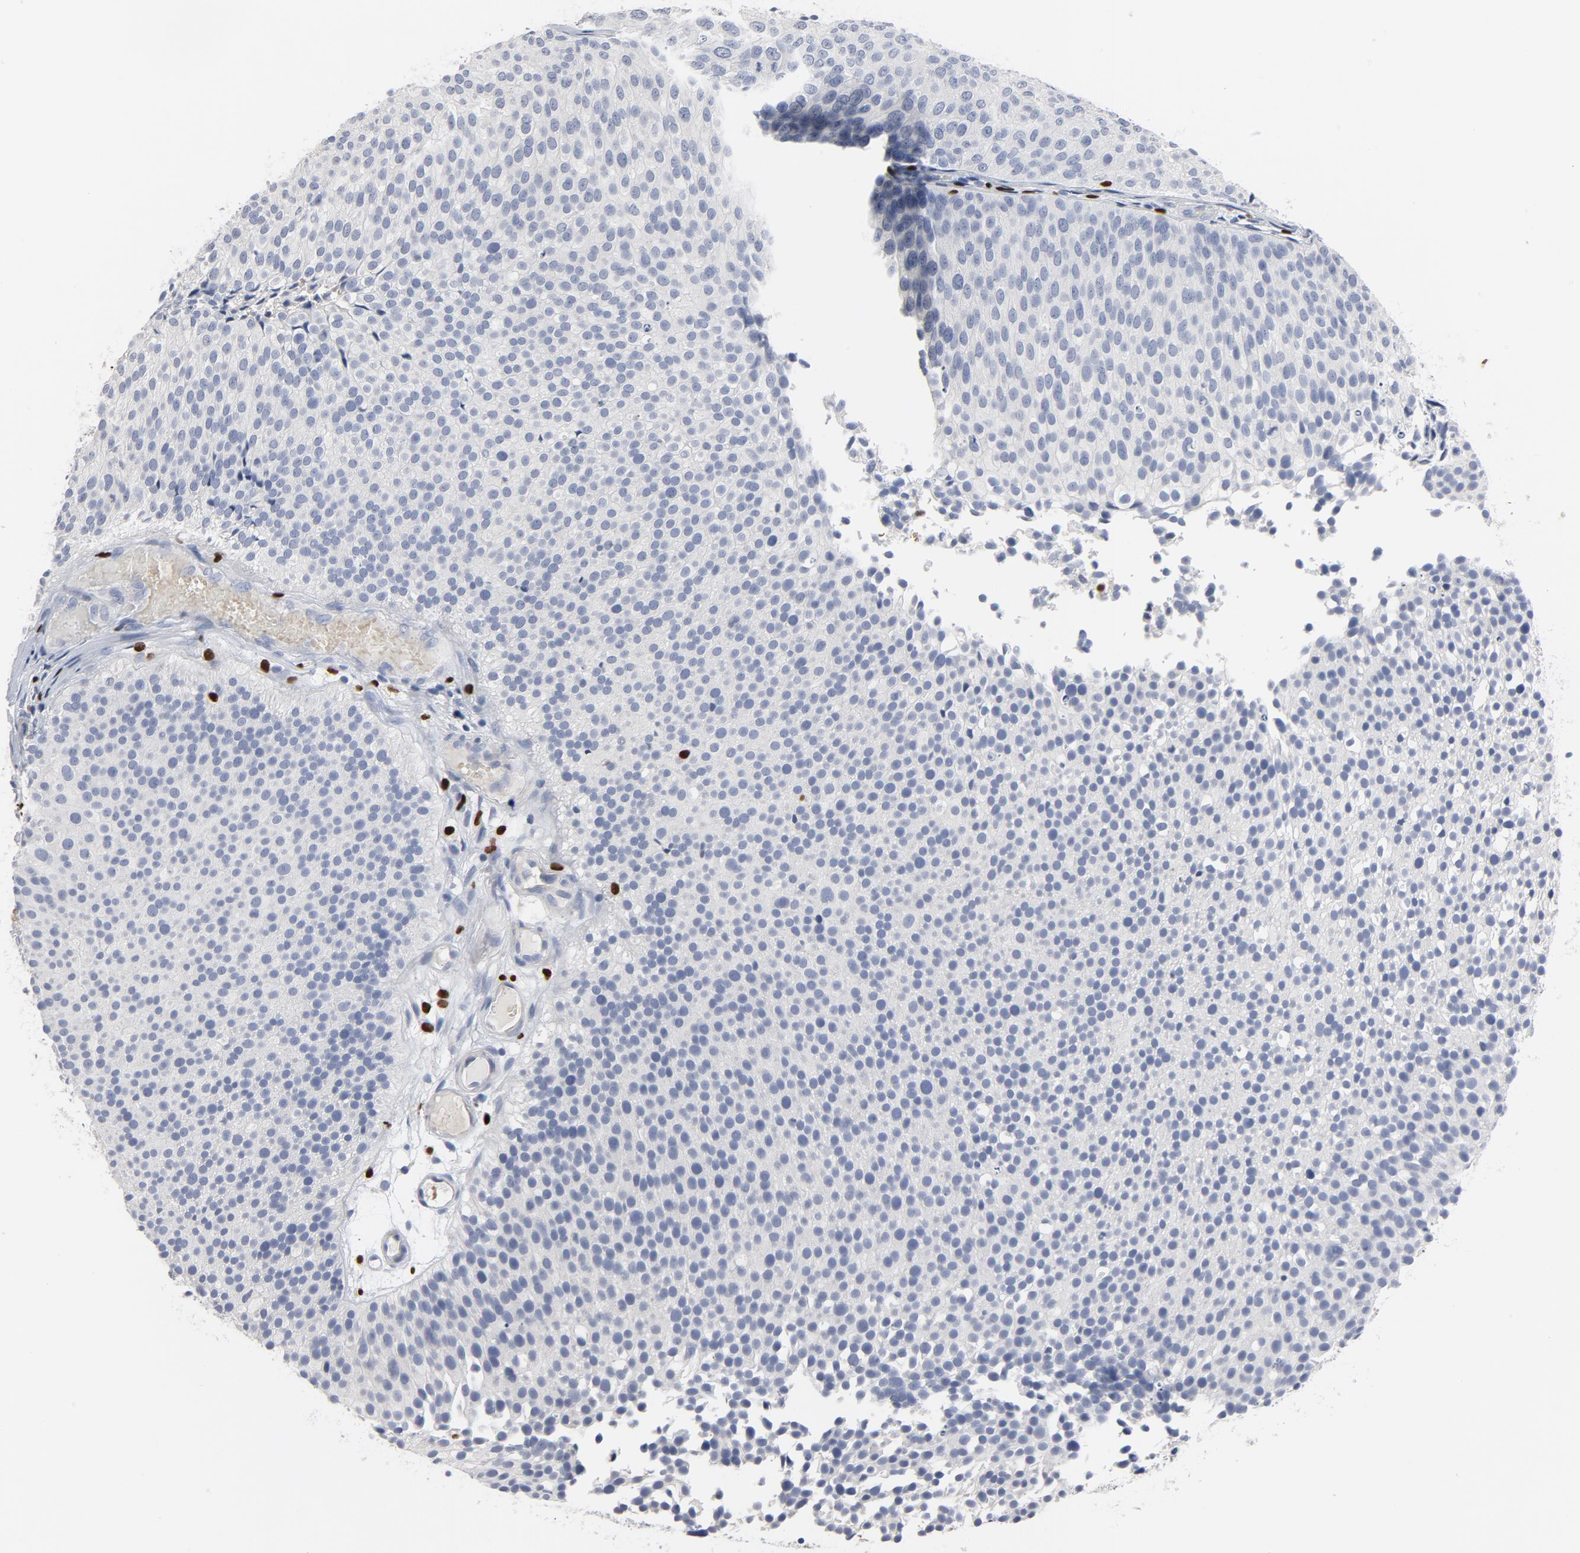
{"staining": {"intensity": "negative", "quantity": "none", "location": "none"}, "tissue": "urothelial cancer", "cell_type": "Tumor cells", "image_type": "cancer", "snomed": [{"axis": "morphology", "description": "Urothelial carcinoma, Low grade"}, {"axis": "topography", "description": "Urinary bladder"}], "caption": "Photomicrograph shows no significant protein staining in tumor cells of urothelial cancer.", "gene": "SPI1", "patient": {"sex": "male", "age": 85}}